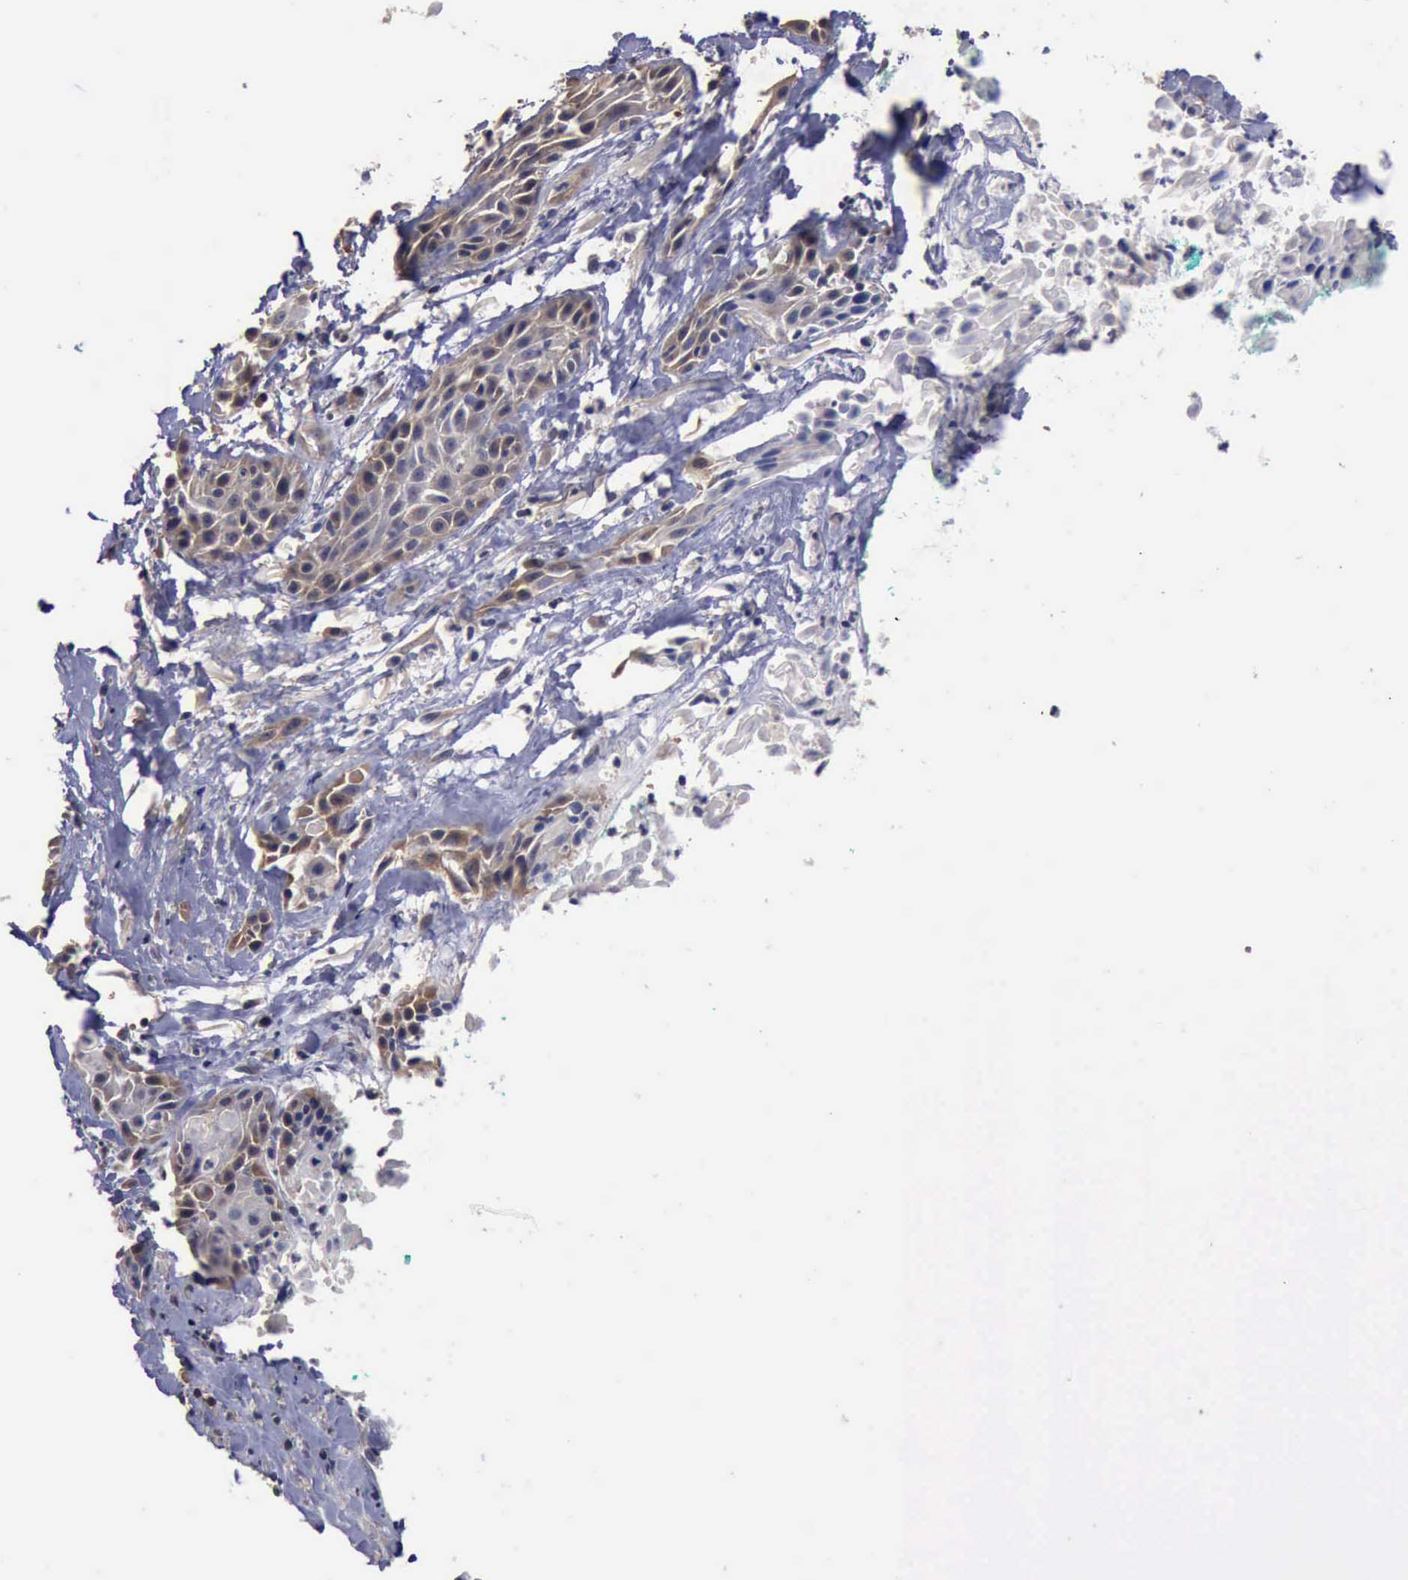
{"staining": {"intensity": "weak", "quantity": "<25%", "location": "cytoplasmic/membranous"}, "tissue": "skin cancer", "cell_type": "Tumor cells", "image_type": "cancer", "snomed": [{"axis": "morphology", "description": "Squamous cell carcinoma, NOS"}, {"axis": "topography", "description": "Skin"}, {"axis": "topography", "description": "Anal"}], "caption": "IHC of human squamous cell carcinoma (skin) demonstrates no staining in tumor cells.", "gene": "CRKL", "patient": {"sex": "male", "age": 64}}